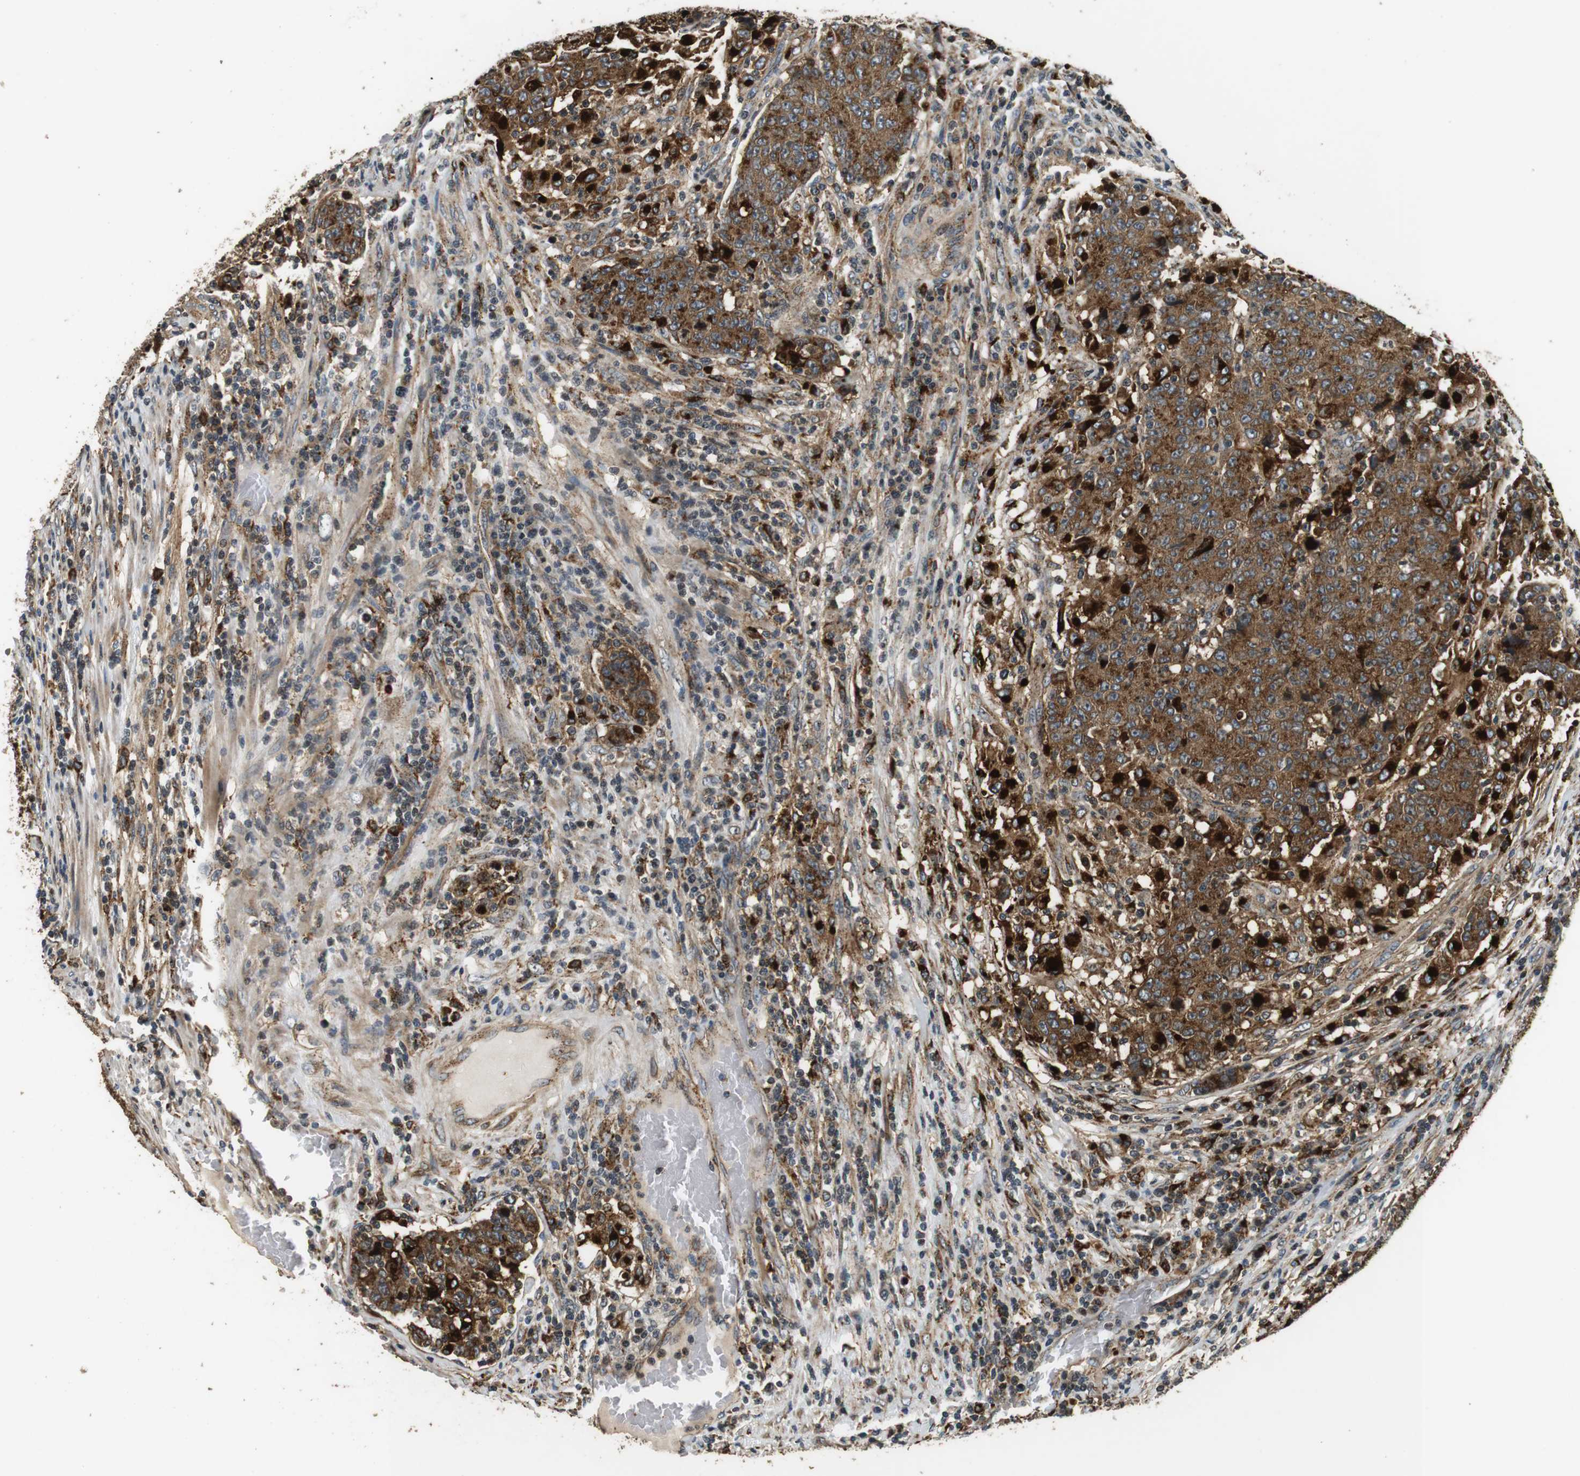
{"staining": {"intensity": "strong", "quantity": ">75%", "location": "cytoplasmic/membranous"}, "tissue": "colorectal cancer", "cell_type": "Tumor cells", "image_type": "cancer", "snomed": [{"axis": "morphology", "description": "Normal tissue, NOS"}, {"axis": "morphology", "description": "Adenocarcinoma, NOS"}, {"axis": "topography", "description": "Colon"}], "caption": "Brown immunohistochemical staining in human colorectal cancer exhibits strong cytoplasmic/membranous expression in about >75% of tumor cells.", "gene": "TXNRD1", "patient": {"sex": "female", "age": 75}}